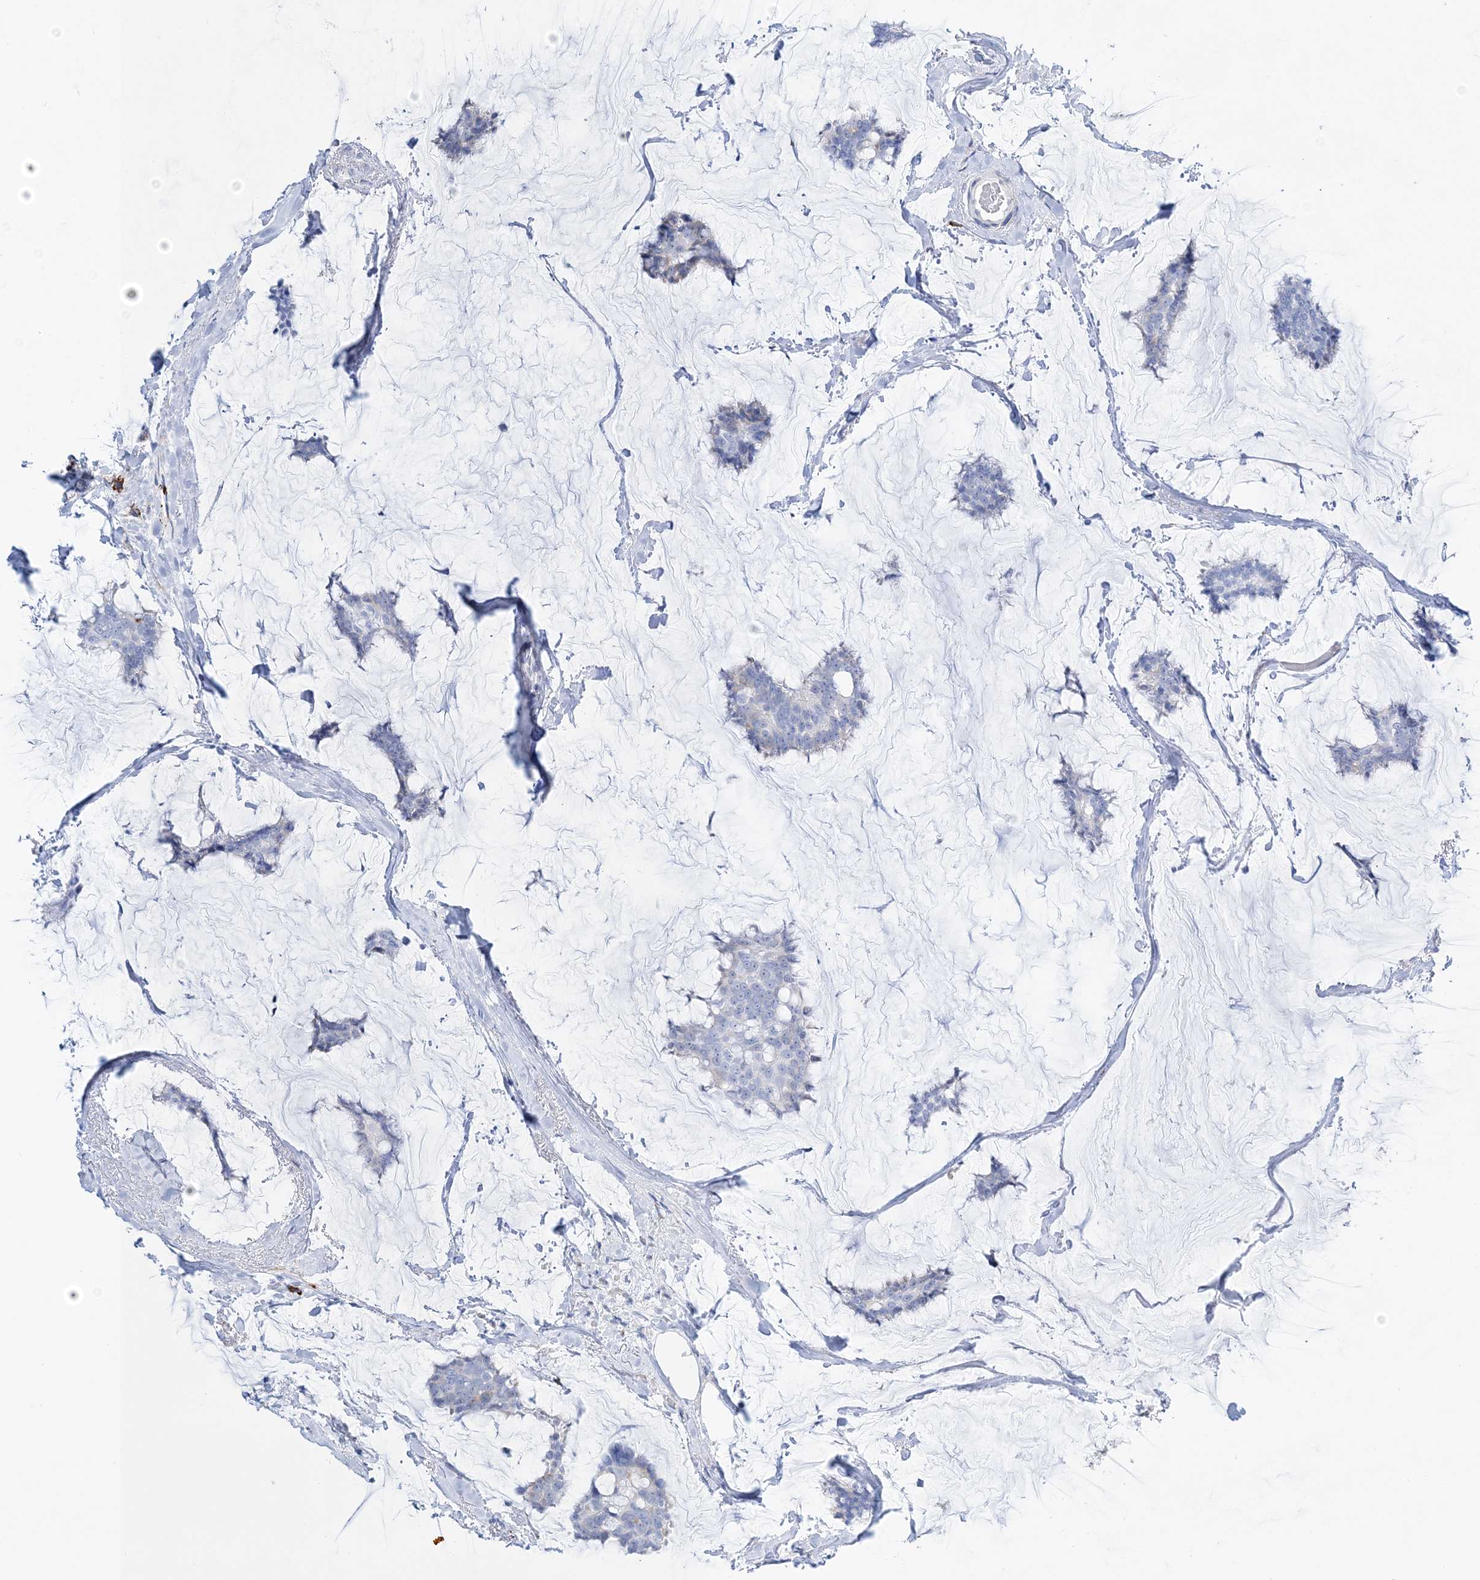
{"staining": {"intensity": "negative", "quantity": "none", "location": "none"}, "tissue": "breast cancer", "cell_type": "Tumor cells", "image_type": "cancer", "snomed": [{"axis": "morphology", "description": "Duct carcinoma"}, {"axis": "topography", "description": "Breast"}], "caption": "This histopathology image is of breast infiltrating ductal carcinoma stained with IHC to label a protein in brown with the nuclei are counter-stained blue. There is no staining in tumor cells.", "gene": "TSPYL6", "patient": {"sex": "female", "age": 93}}